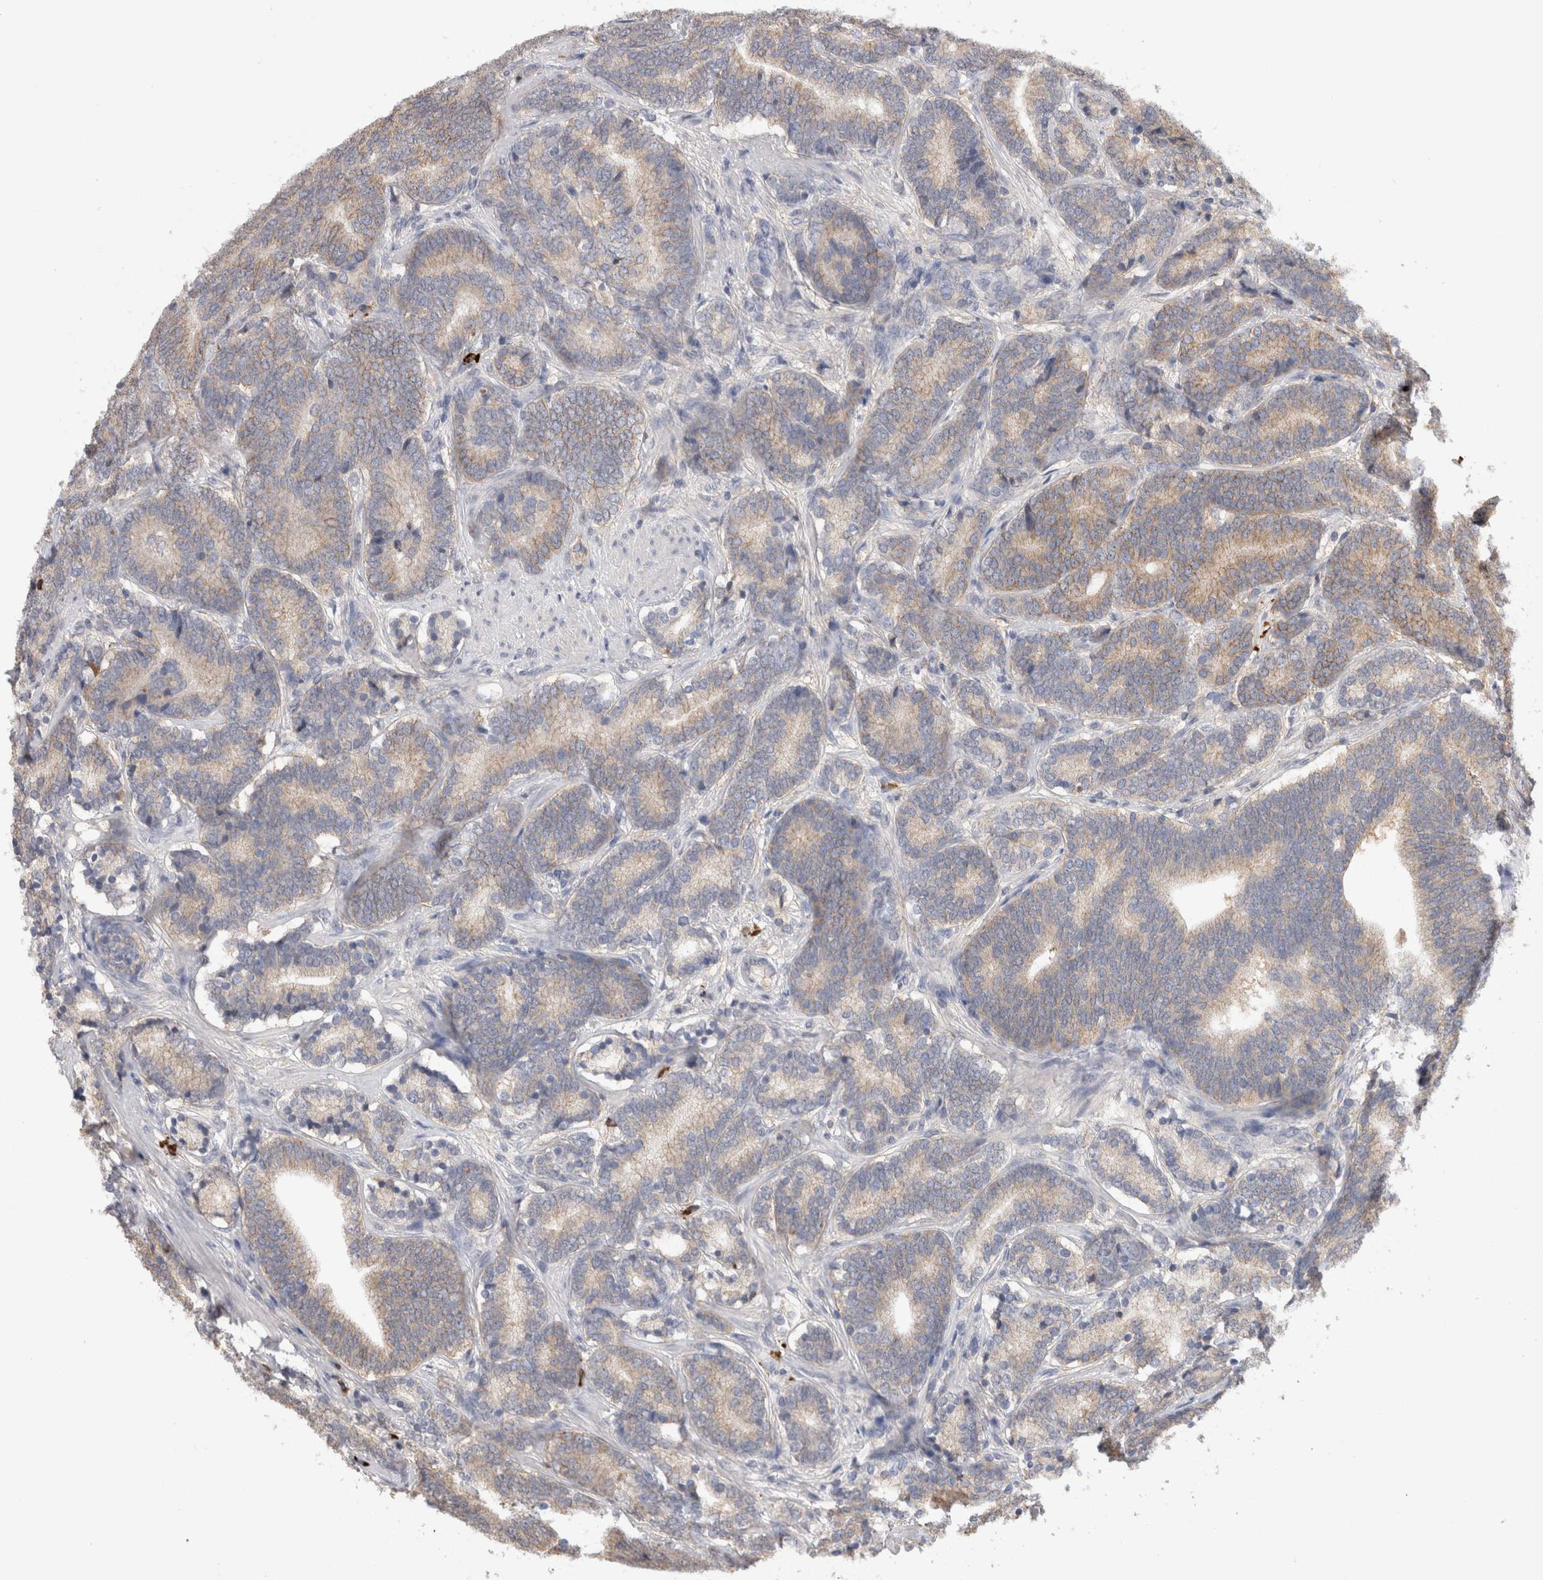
{"staining": {"intensity": "weak", "quantity": "25%-75%", "location": "cytoplasmic/membranous"}, "tissue": "prostate cancer", "cell_type": "Tumor cells", "image_type": "cancer", "snomed": [{"axis": "morphology", "description": "Adenocarcinoma, High grade"}, {"axis": "topography", "description": "Prostate"}], "caption": "This photomicrograph demonstrates immunohistochemistry staining of human prostate cancer, with low weak cytoplasmic/membranous staining in about 25%-75% of tumor cells.", "gene": "PPP3CC", "patient": {"sex": "male", "age": 55}}